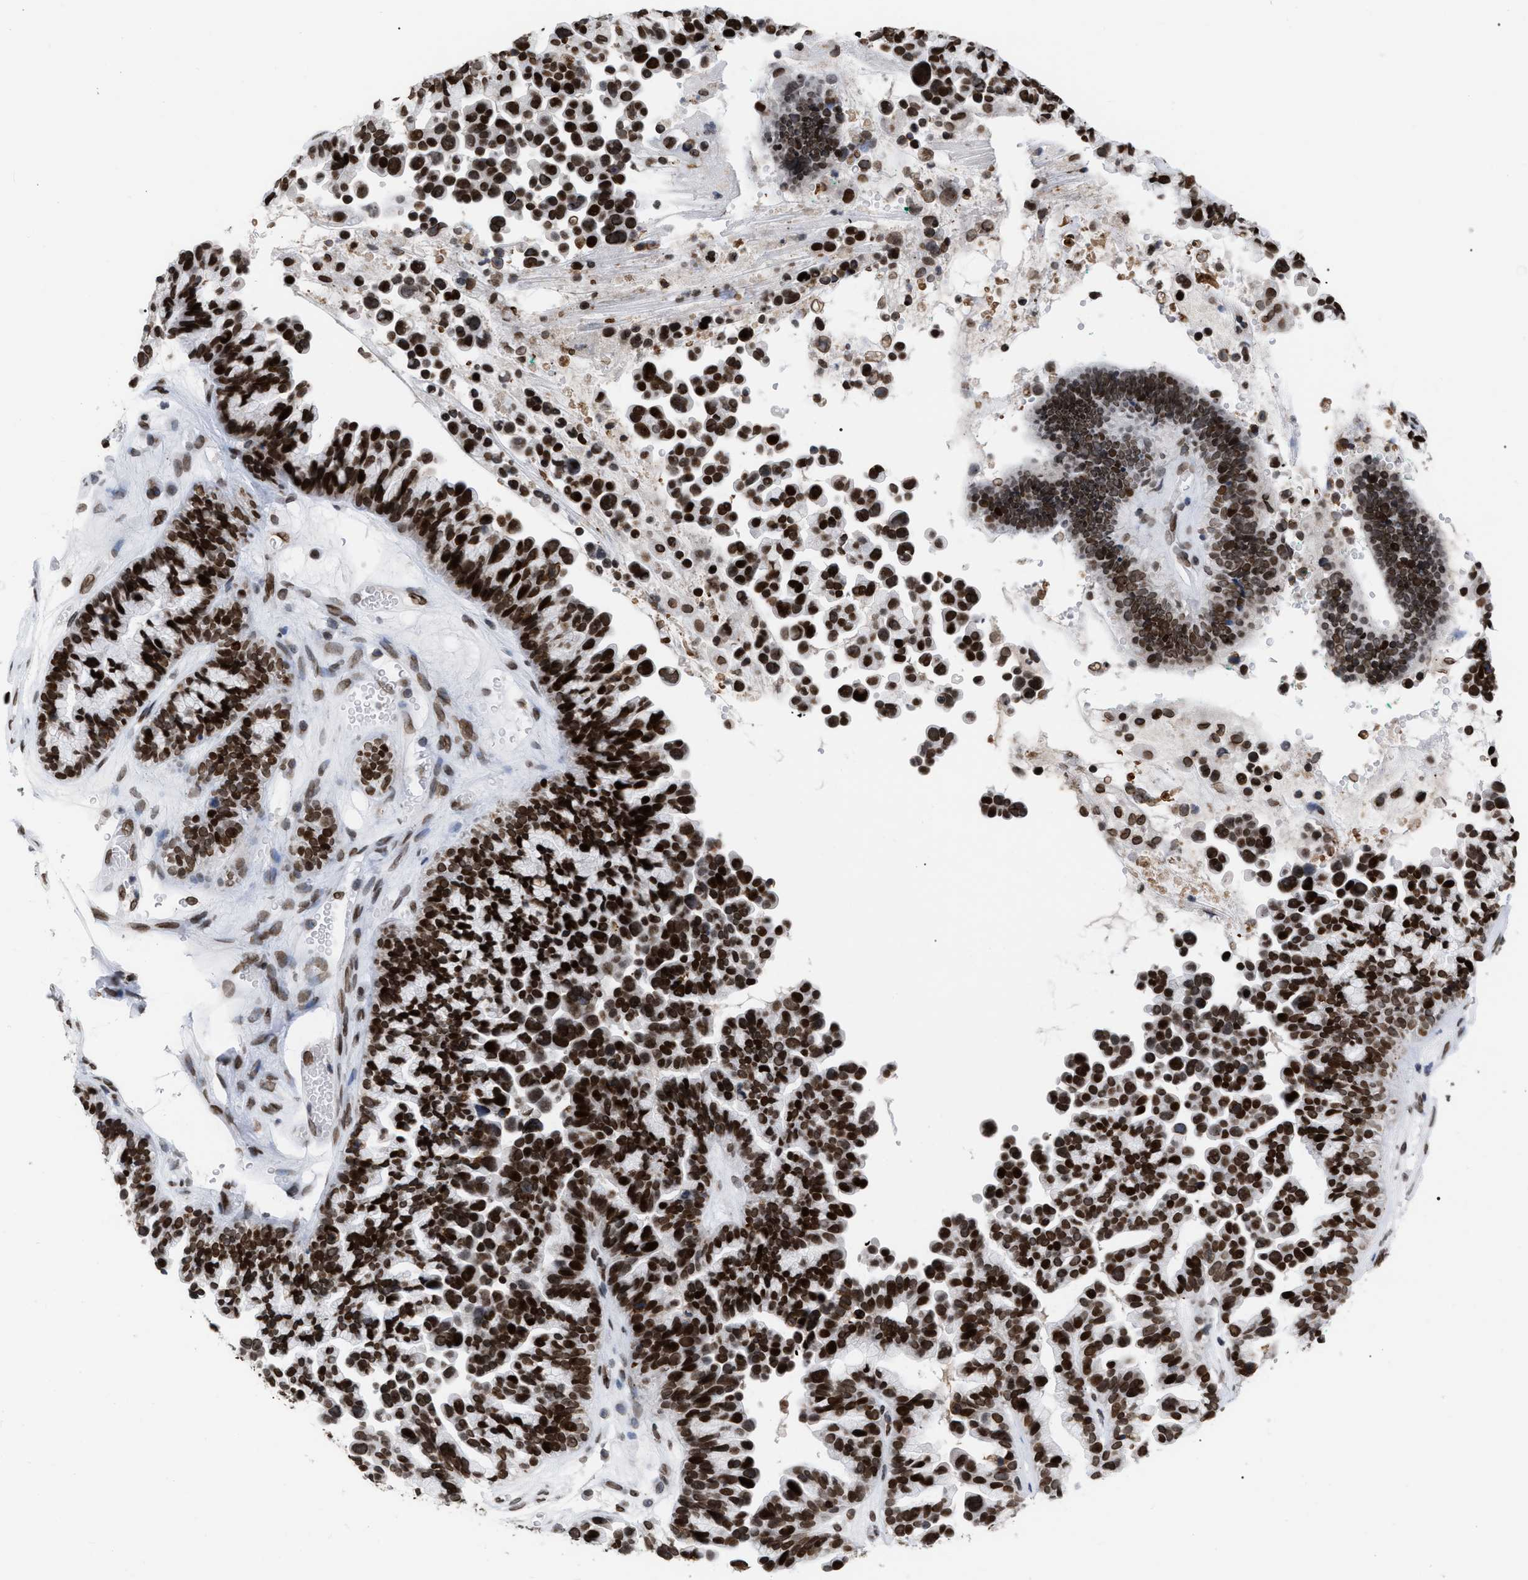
{"staining": {"intensity": "strong", "quantity": ">75%", "location": "nuclear"}, "tissue": "ovarian cancer", "cell_type": "Tumor cells", "image_type": "cancer", "snomed": [{"axis": "morphology", "description": "Cystadenocarcinoma, serous, NOS"}, {"axis": "topography", "description": "Ovary"}], "caption": "High-power microscopy captured an IHC histopathology image of ovarian cancer (serous cystadenocarcinoma), revealing strong nuclear positivity in about >75% of tumor cells.", "gene": "TPR", "patient": {"sex": "female", "age": 56}}